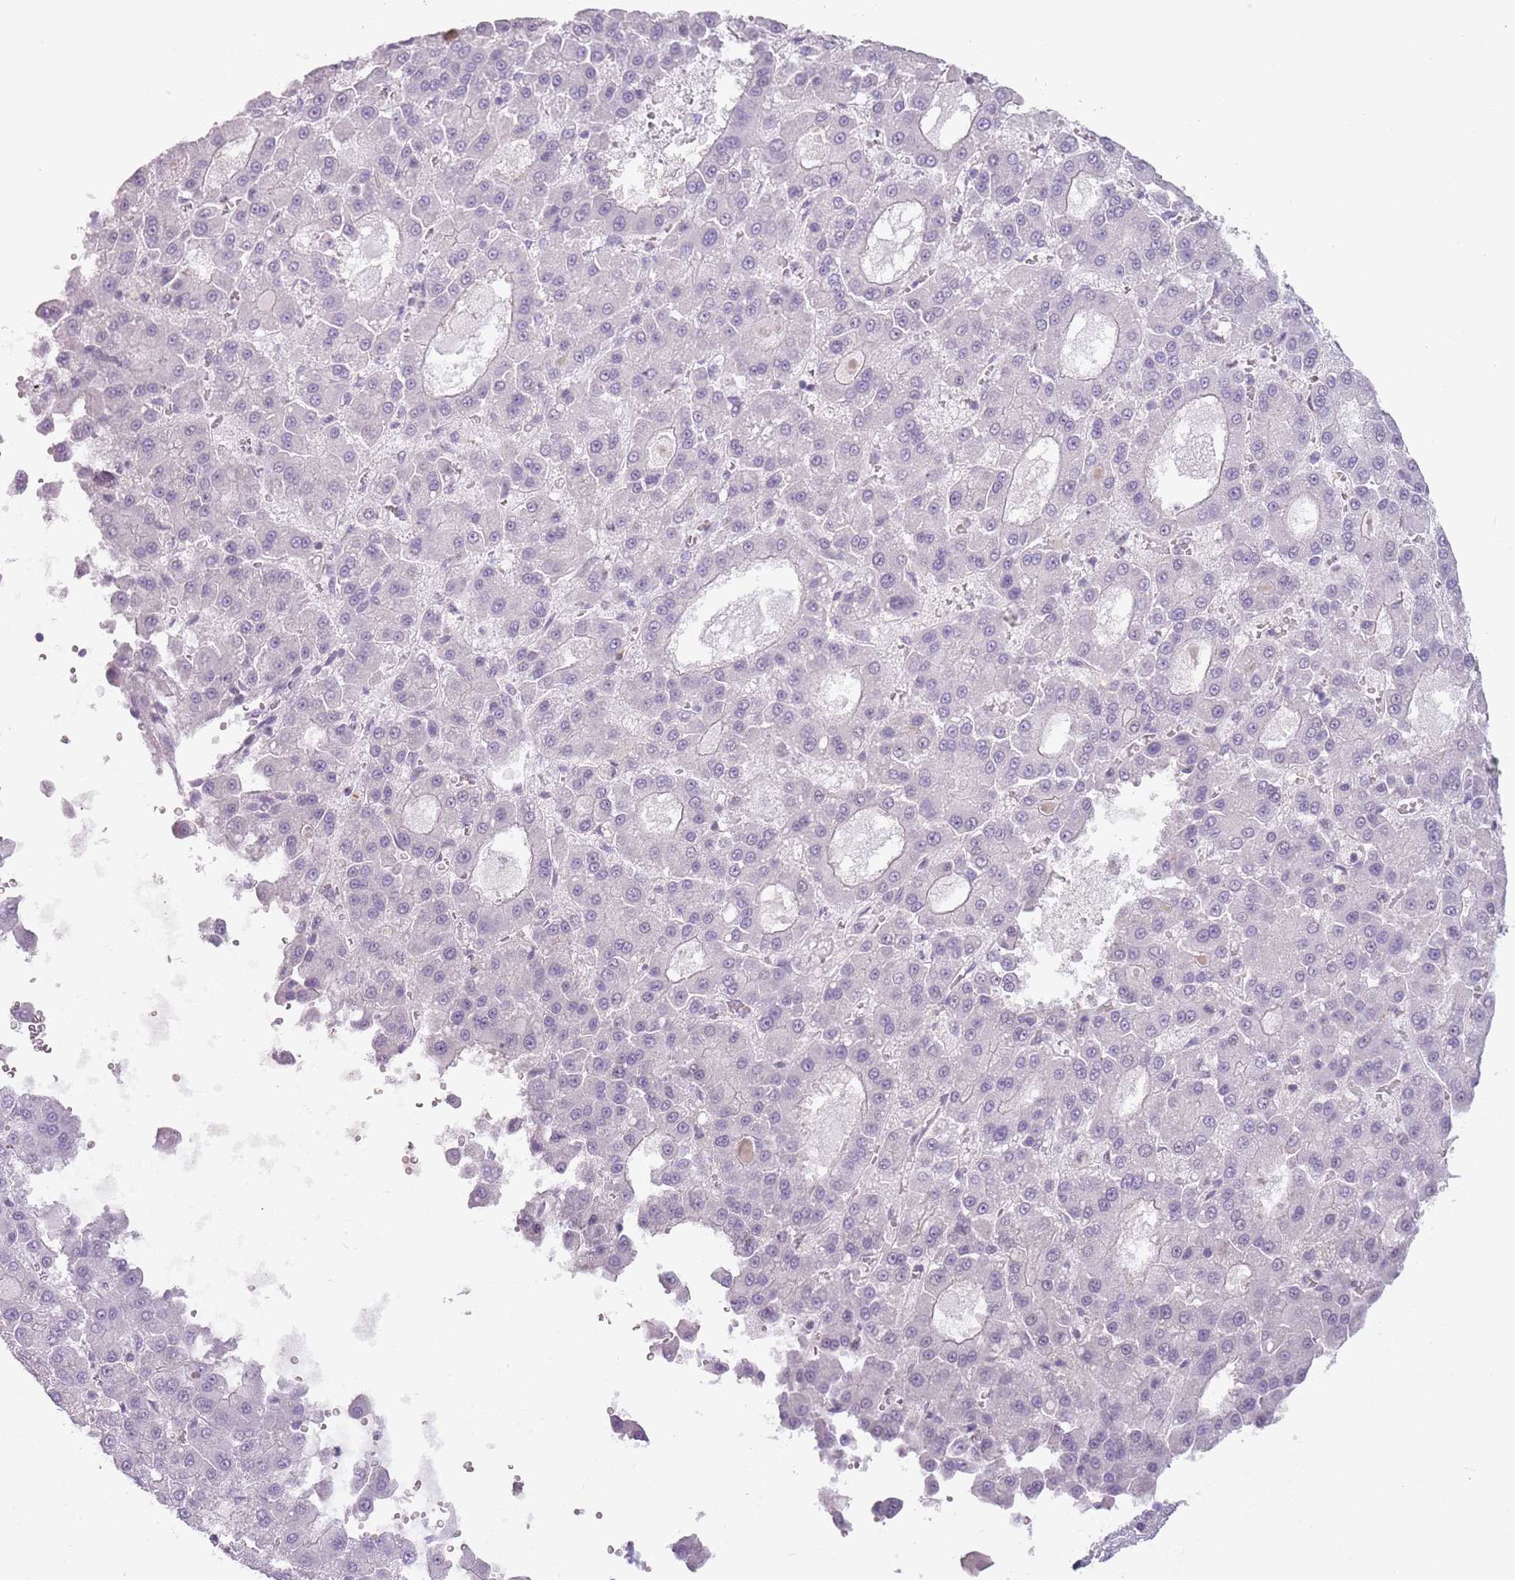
{"staining": {"intensity": "negative", "quantity": "none", "location": "none"}, "tissue": "liver cancer", "cell_type": "Tumor cells", "image_type": "cancer", "snomed": [{"axis": "morphology", "description": "Carcinoma, Hepatocellular, NOS"}, {"axis": "topography", "description": "Liver"}], "caption": "Tumor cells show no significant positivity in liver cancer (hepatocellular carcinoma). (DAB (3,3'-diaminobenzidine) IHC visualized using brightfield microscopy, high magnification).", "gene": "DEFB116", "patient": {"sex": "male", "age": 70}}